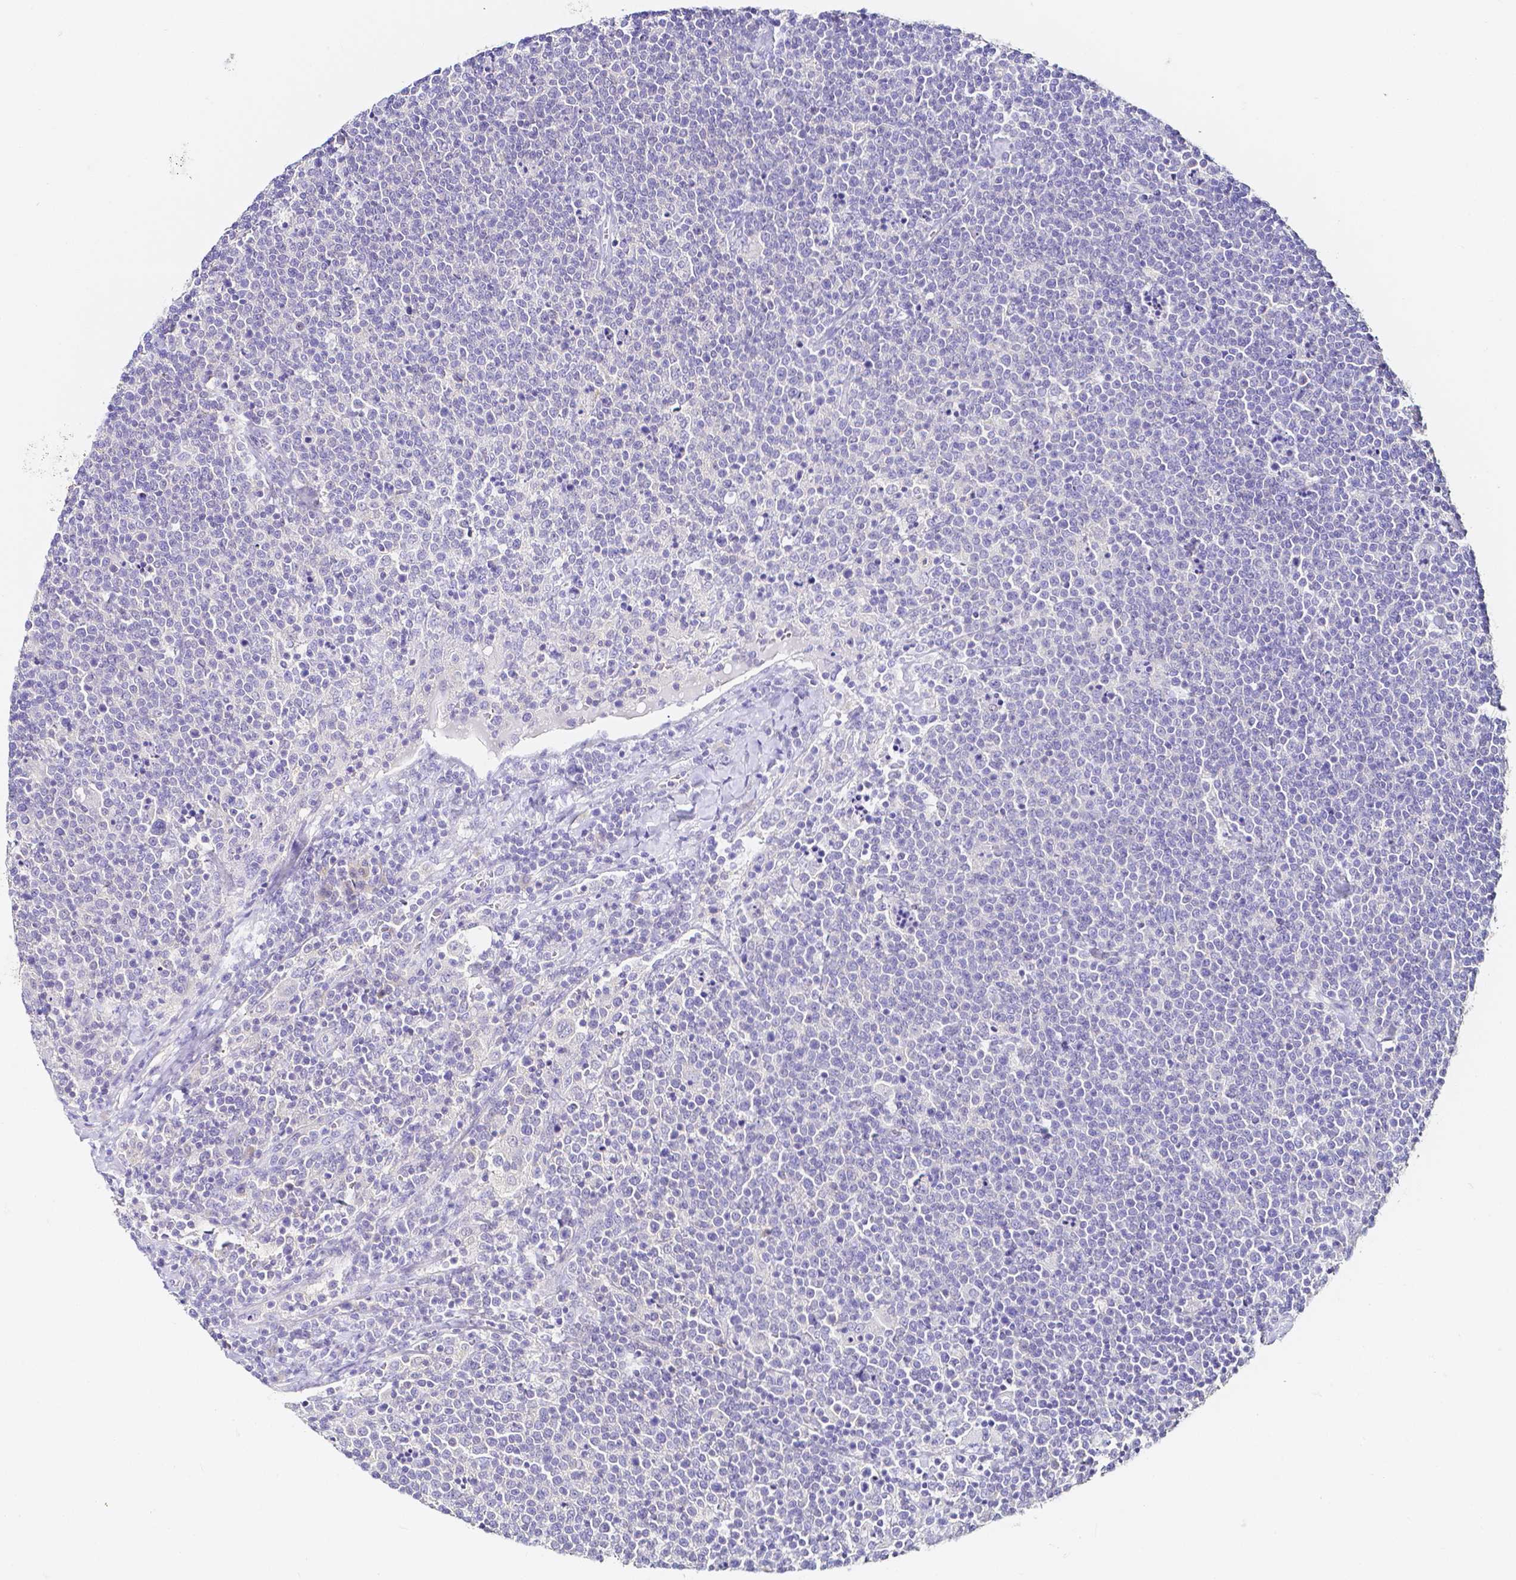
{"staining": {"intensity": "negative", "quantity": "none", "location": "none"}, "tissue": "lymphoma", "cell_type": "Tumor cells", "image_type": "cancer", "snomed": [{"axis": "morphology", "description": "Malignant lymphoma, non-Hodgkin's type, High grade"}, {"axis": "topography", "description": "Lymph node"}], "caption": "A high-resolution photomicrograph shows immunohistochemistry (IHC) staining of lymphoma, which displays no significant staining in tumor cells.", "gene": "PKP3", "patient": {"sex": "male", "age": 61}}